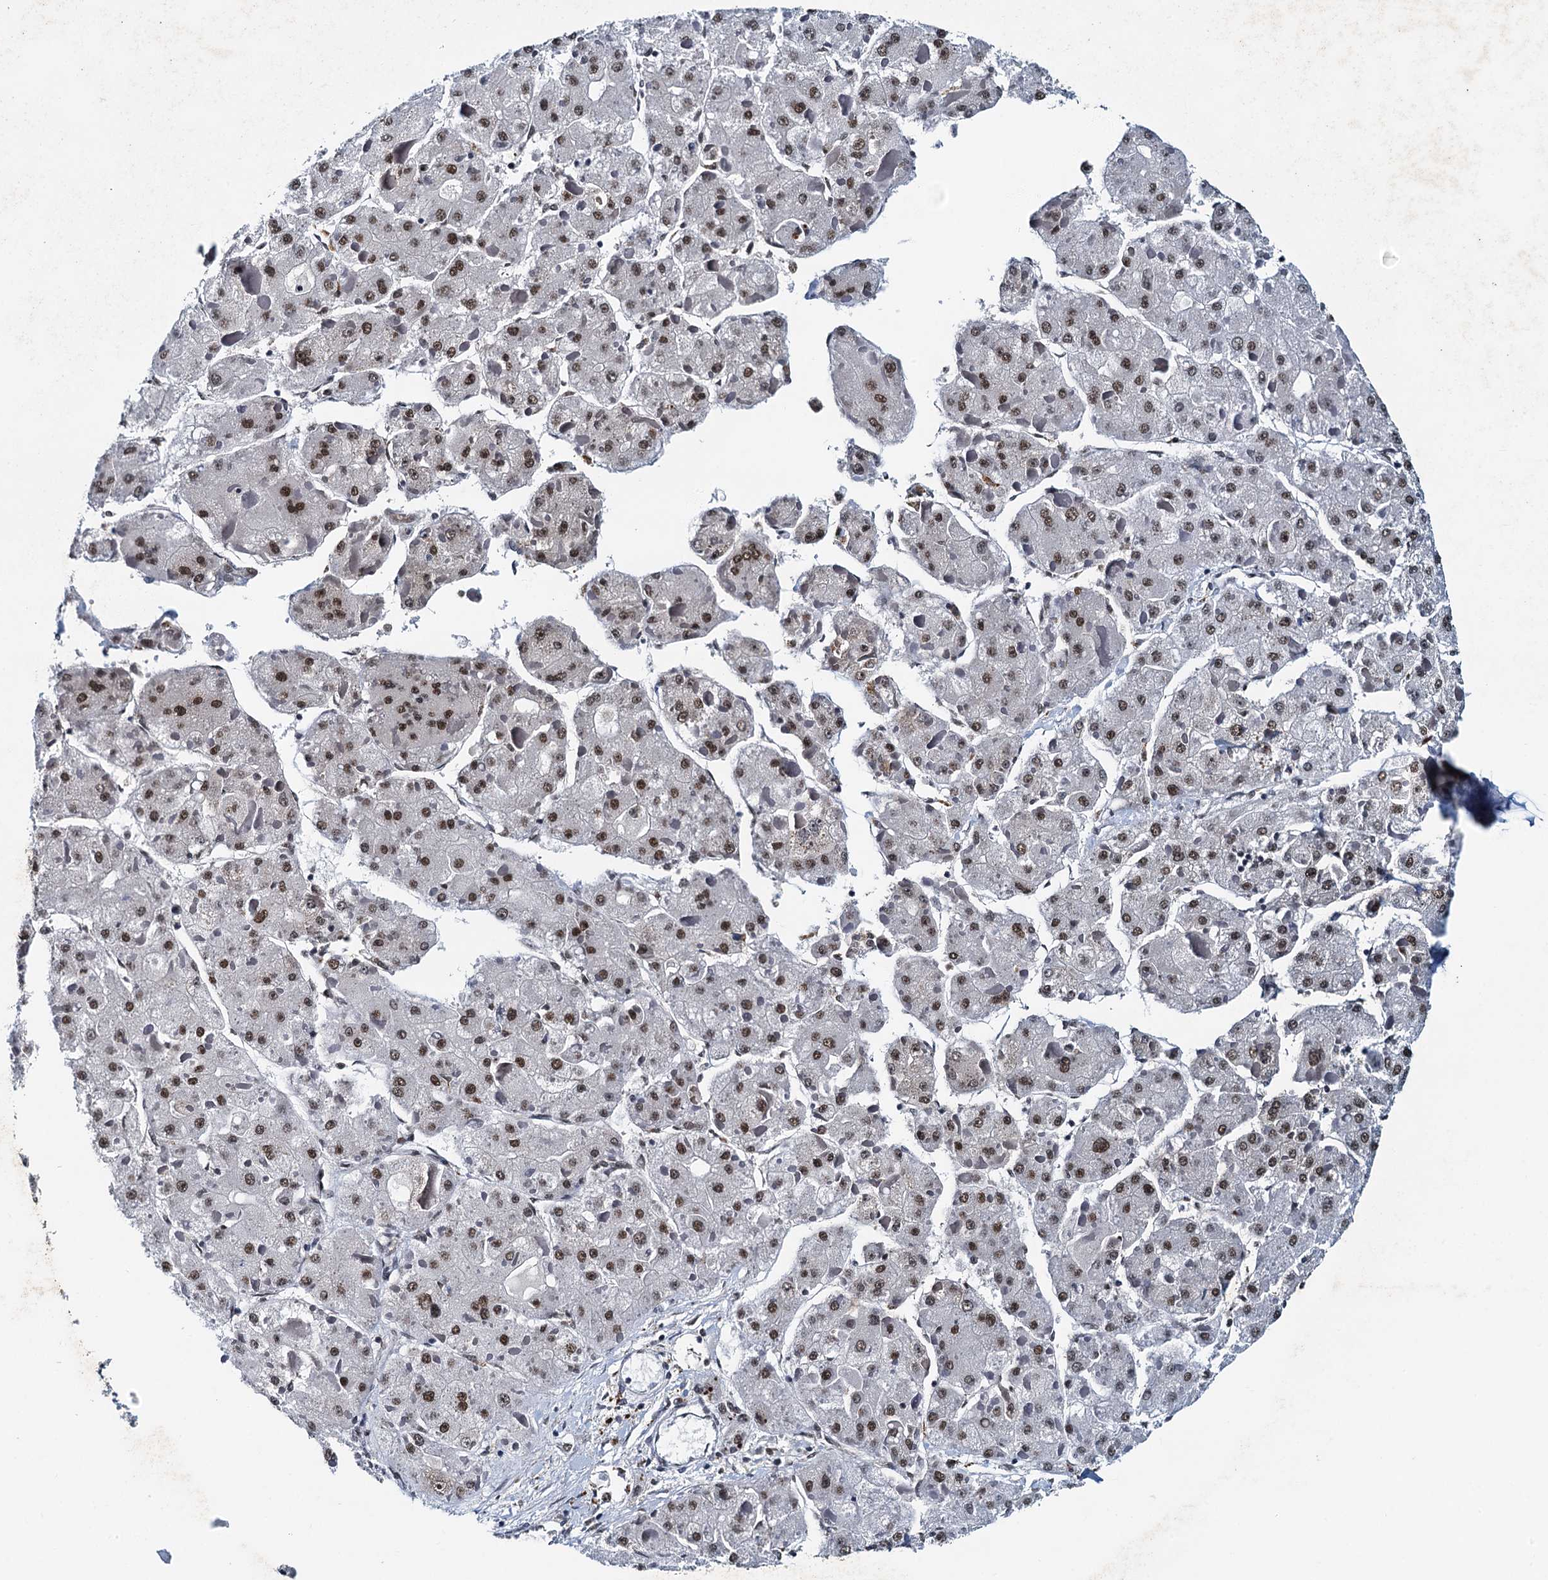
{"staining": {"intensity": "moderate", "quantity": ">75%", "location": "nuclear"}, "tissue": "liver cancer", "cell_type": "Tumor cells", "image_type": "cancer", "snomed": [{"axis": "morphology", "description": "Carcinoma, Hepatocellular, NOS"}, {"axis": "topography", "description": "Liver"}], "caption": "Human liver cancer stained with a protein marker reveals moderate staining in tumor cells.", "gene": "SNRPD1", "patient": {"sex": "female", "age": 73}}